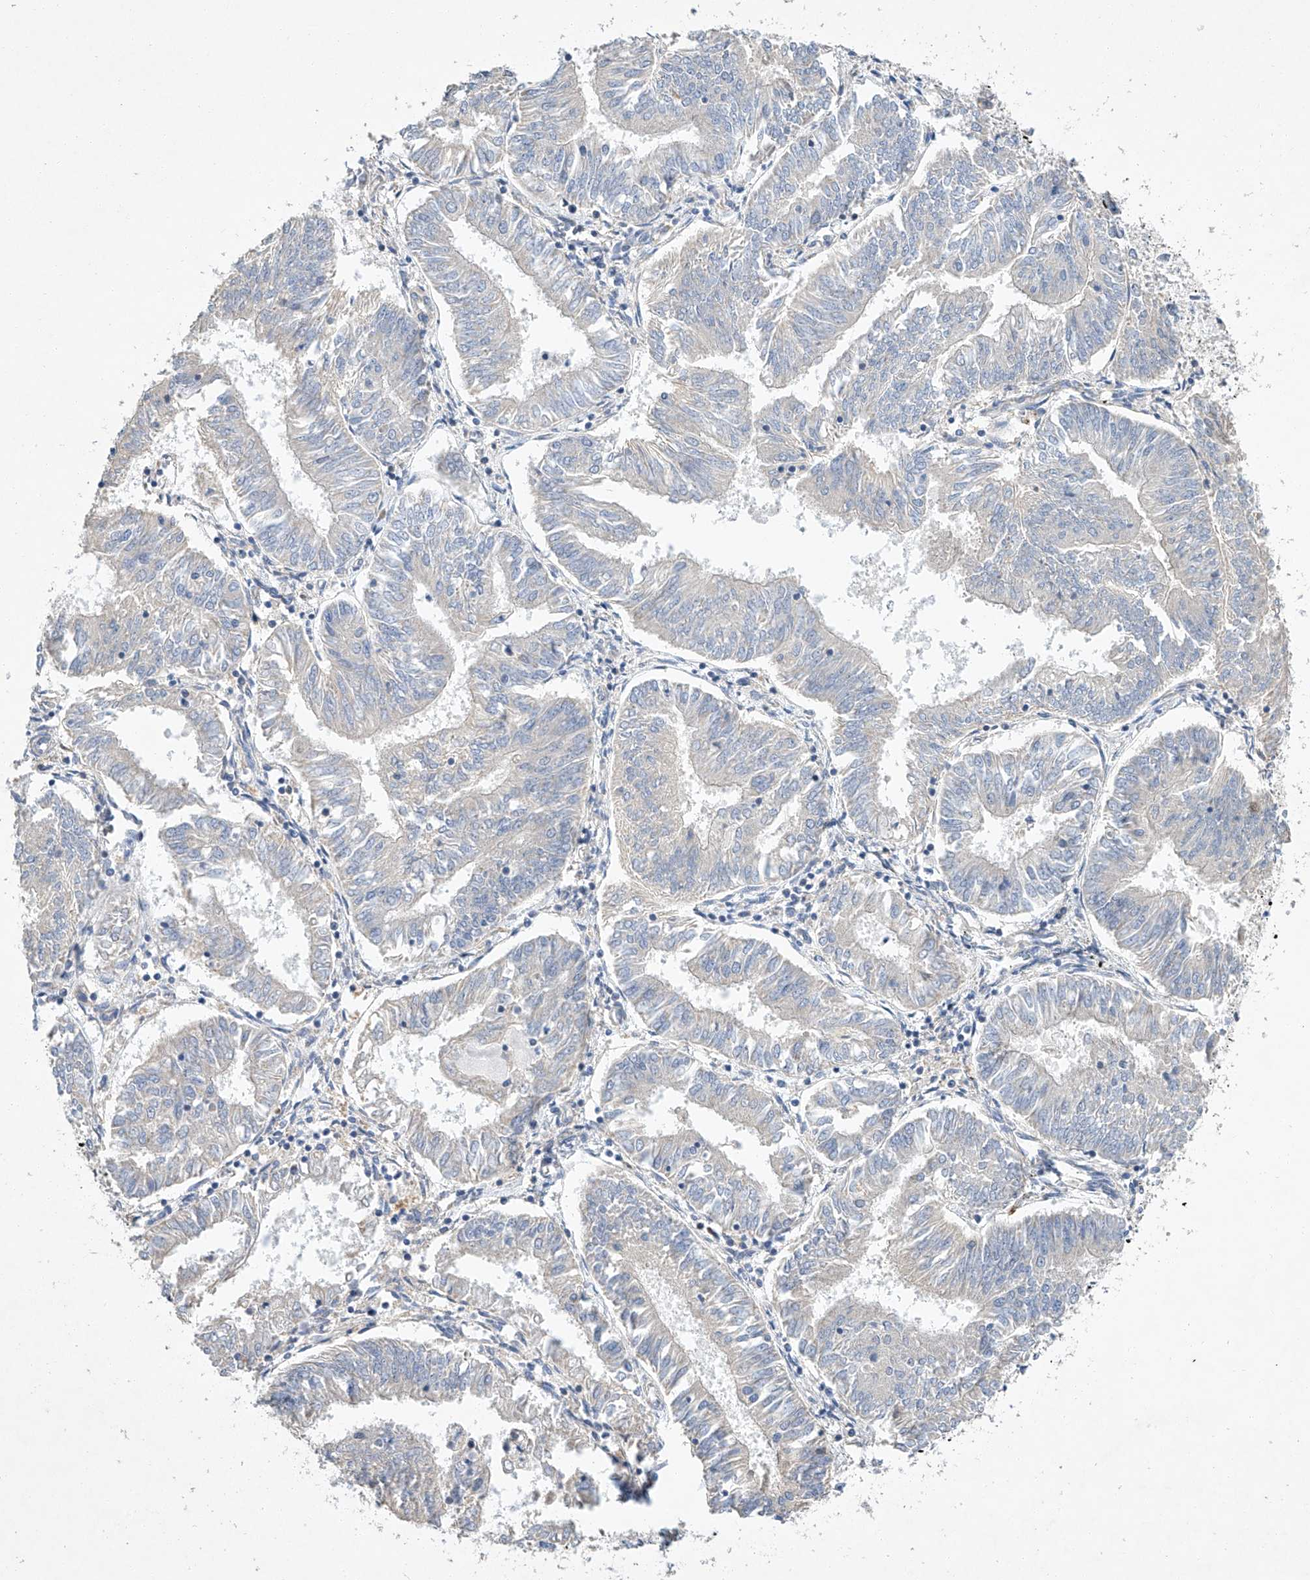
{"staining": {"intensity": "negative", "quantity": "none", "location": "none"}, "tissue": "endometrial cancer", "cell_type": "Tumor cells", "image_type": "cancer", "snomed": [{"axis": "morphology", "description": "Adenocarcinoma, NOS"}, {"axis": "topography", "description": "Endometrium"}], "caption": "A micrograph of endometrial adenocarcinoma stained for a protein reveals no brown staining in tumor cells.", "gene": "AMD1", "patient": {"sex": "female", "age": 58}}